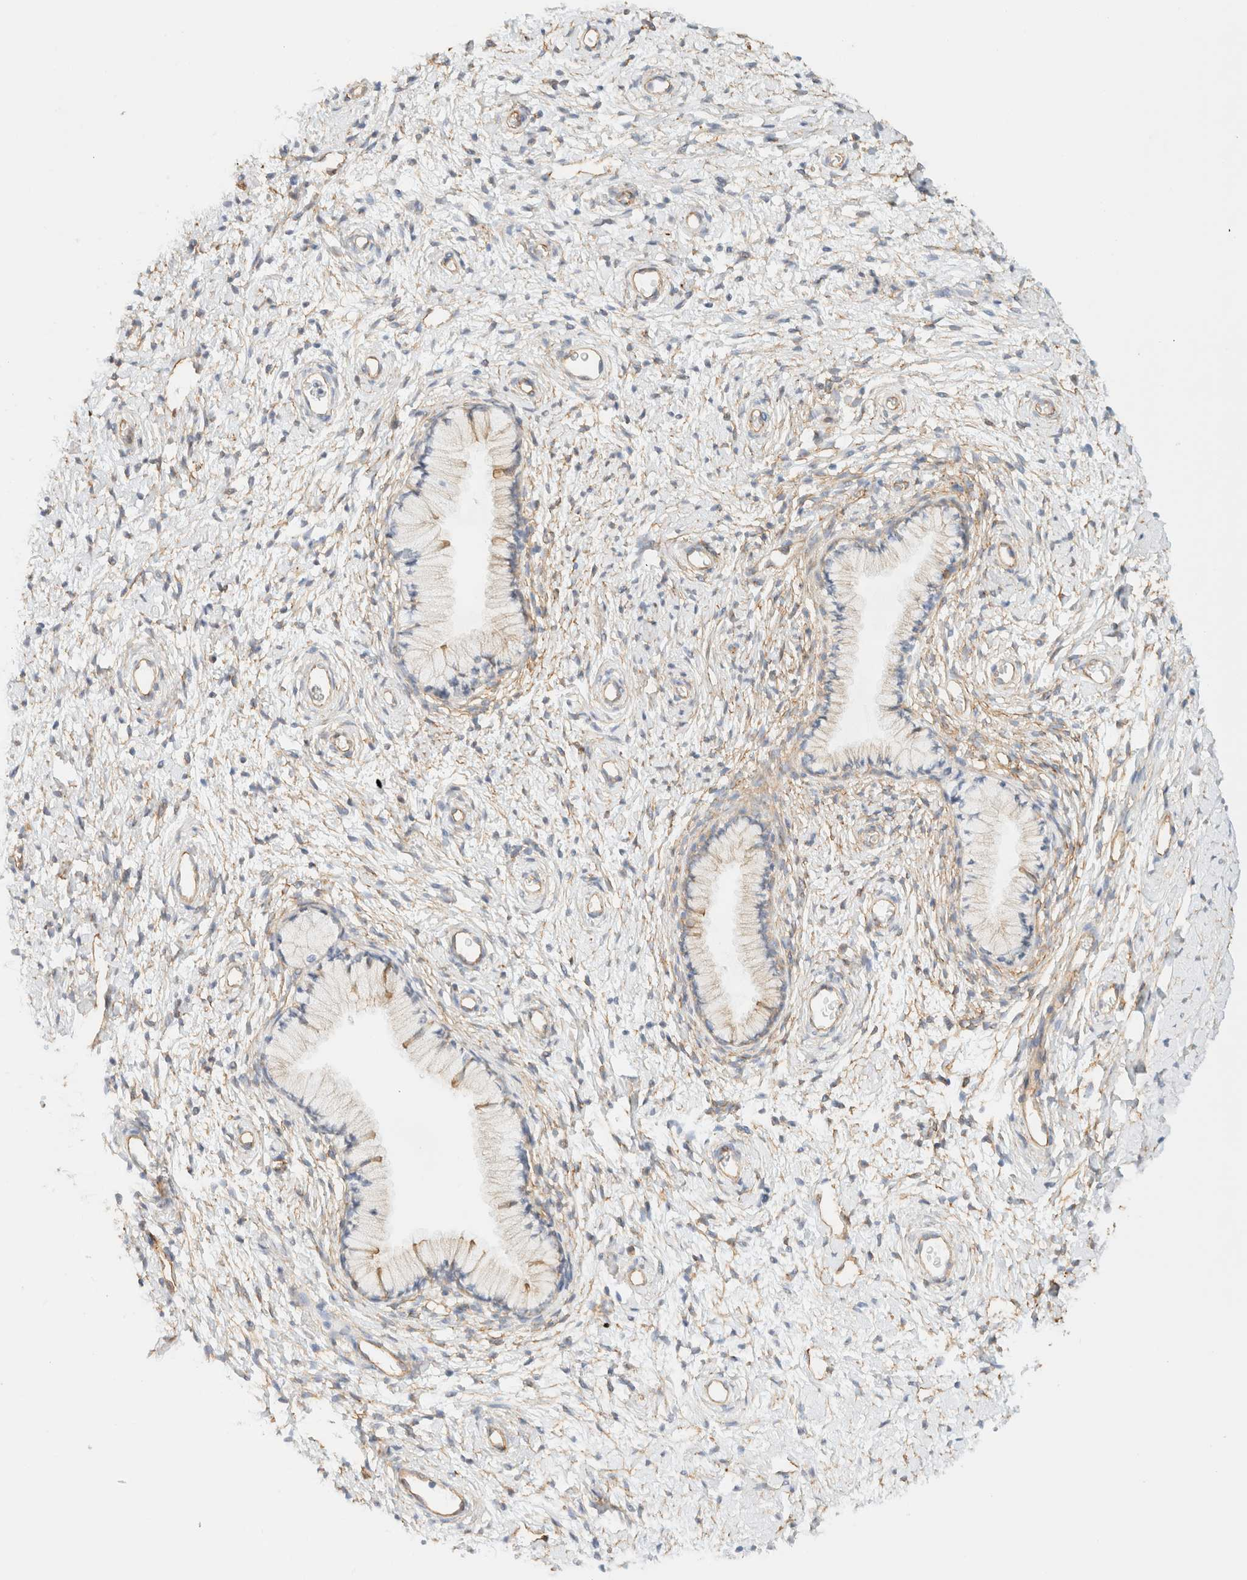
{"staining": {"intensity": "moderate", "quantity": "<25%", "location": "cytoplasmic/membranous"}, "tissue": "cervix", "cell_type": "Glandular cells", "image_type": "normal", "snomed": [{"axis": "morphology", "description": "Normal tissue, NOS"}, {"axis": "topography", "description": "Cervix"}], "caption": "IHC of benign cervix displays low levels of moderate cytoplasmic/membranous positivity in about <25% of glandular cells. (IHC, brightfield microscopy, high magnification).", "gene": "CYB5R4", "patient": {"sex": "female", "age": 72}}